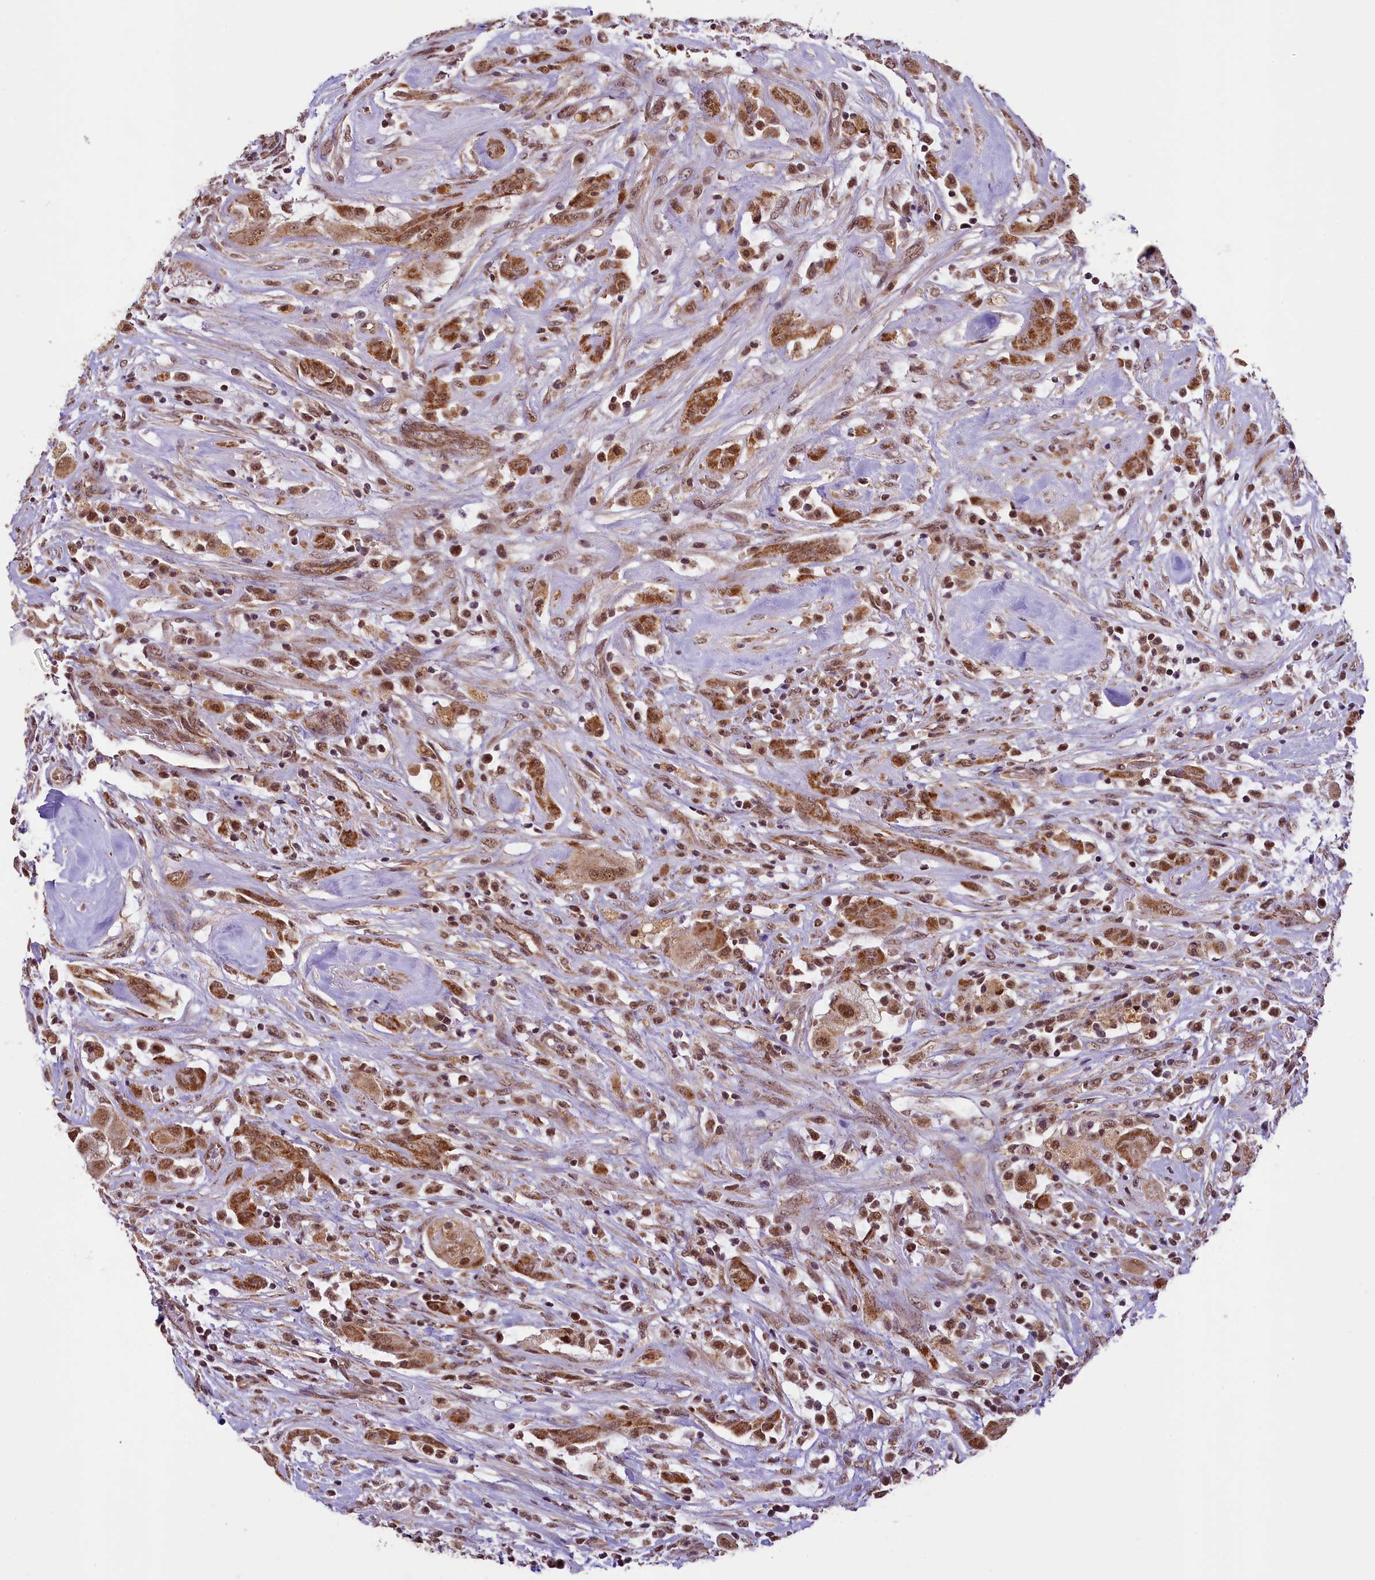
{"staining": {"intensity": "moderate", "quantity": ">75%", "location": "cytoplasmic/membranous,nuclear"}, "tissue": "thyroid cancer", "cell_type": "Tumor cells", "image_type": "cancer", "snomed": [{"axis": "morphology", "description": "Papillary adenocarcinoma, NOS"}, {"axis": "topography", "description": "Thyroid gland"}], "caption": "The photomicrograph reveals a brown stain indicating the presence of a protein in the cytoplasmic/membranous and nuclear of tumor cells in papillary adenocarcinoma (thyroid).", "gene": "PAF1", "patient": {"sex": "female", "age": 59}}